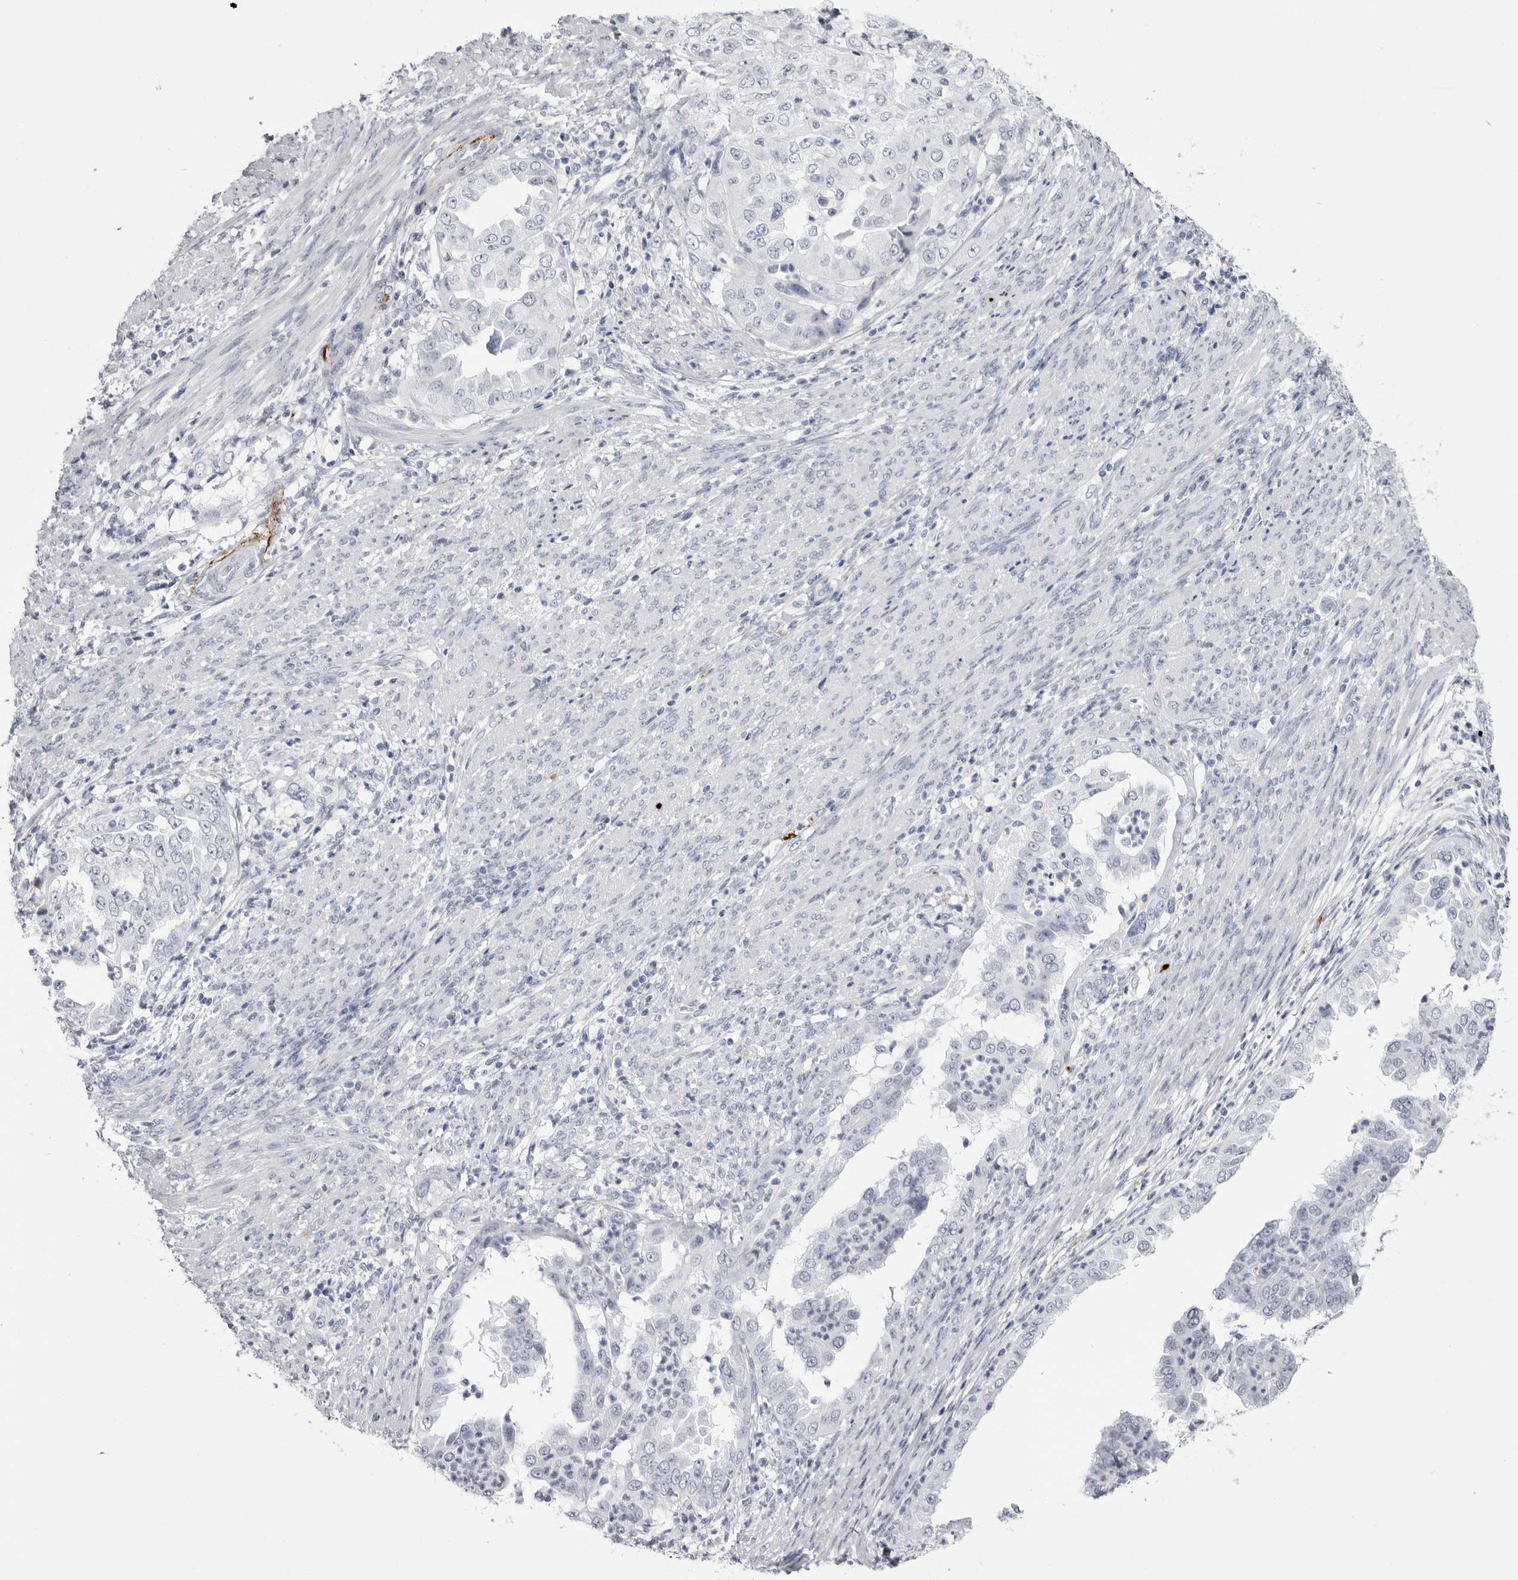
{"staining": {"intensity": "negative", "quantity": "none", "location": "none"}, "tissue": "endometrial cancer", "cell_type": "Tumor cells", "image_type": "cancer", "snomed": [{"axis": "morphology", "description": "Adenocarcinoma, NOS"}, {"axis": "topography", "description": "Endometrium"}], "caption": "A micrograph of human endometrial cancer (adenocarcinoma) is negative for staining in tumor cells. Nuclei are stained in blue.", "gene": "COL26A1", "patient": {"sex": "female", "age": 85}}